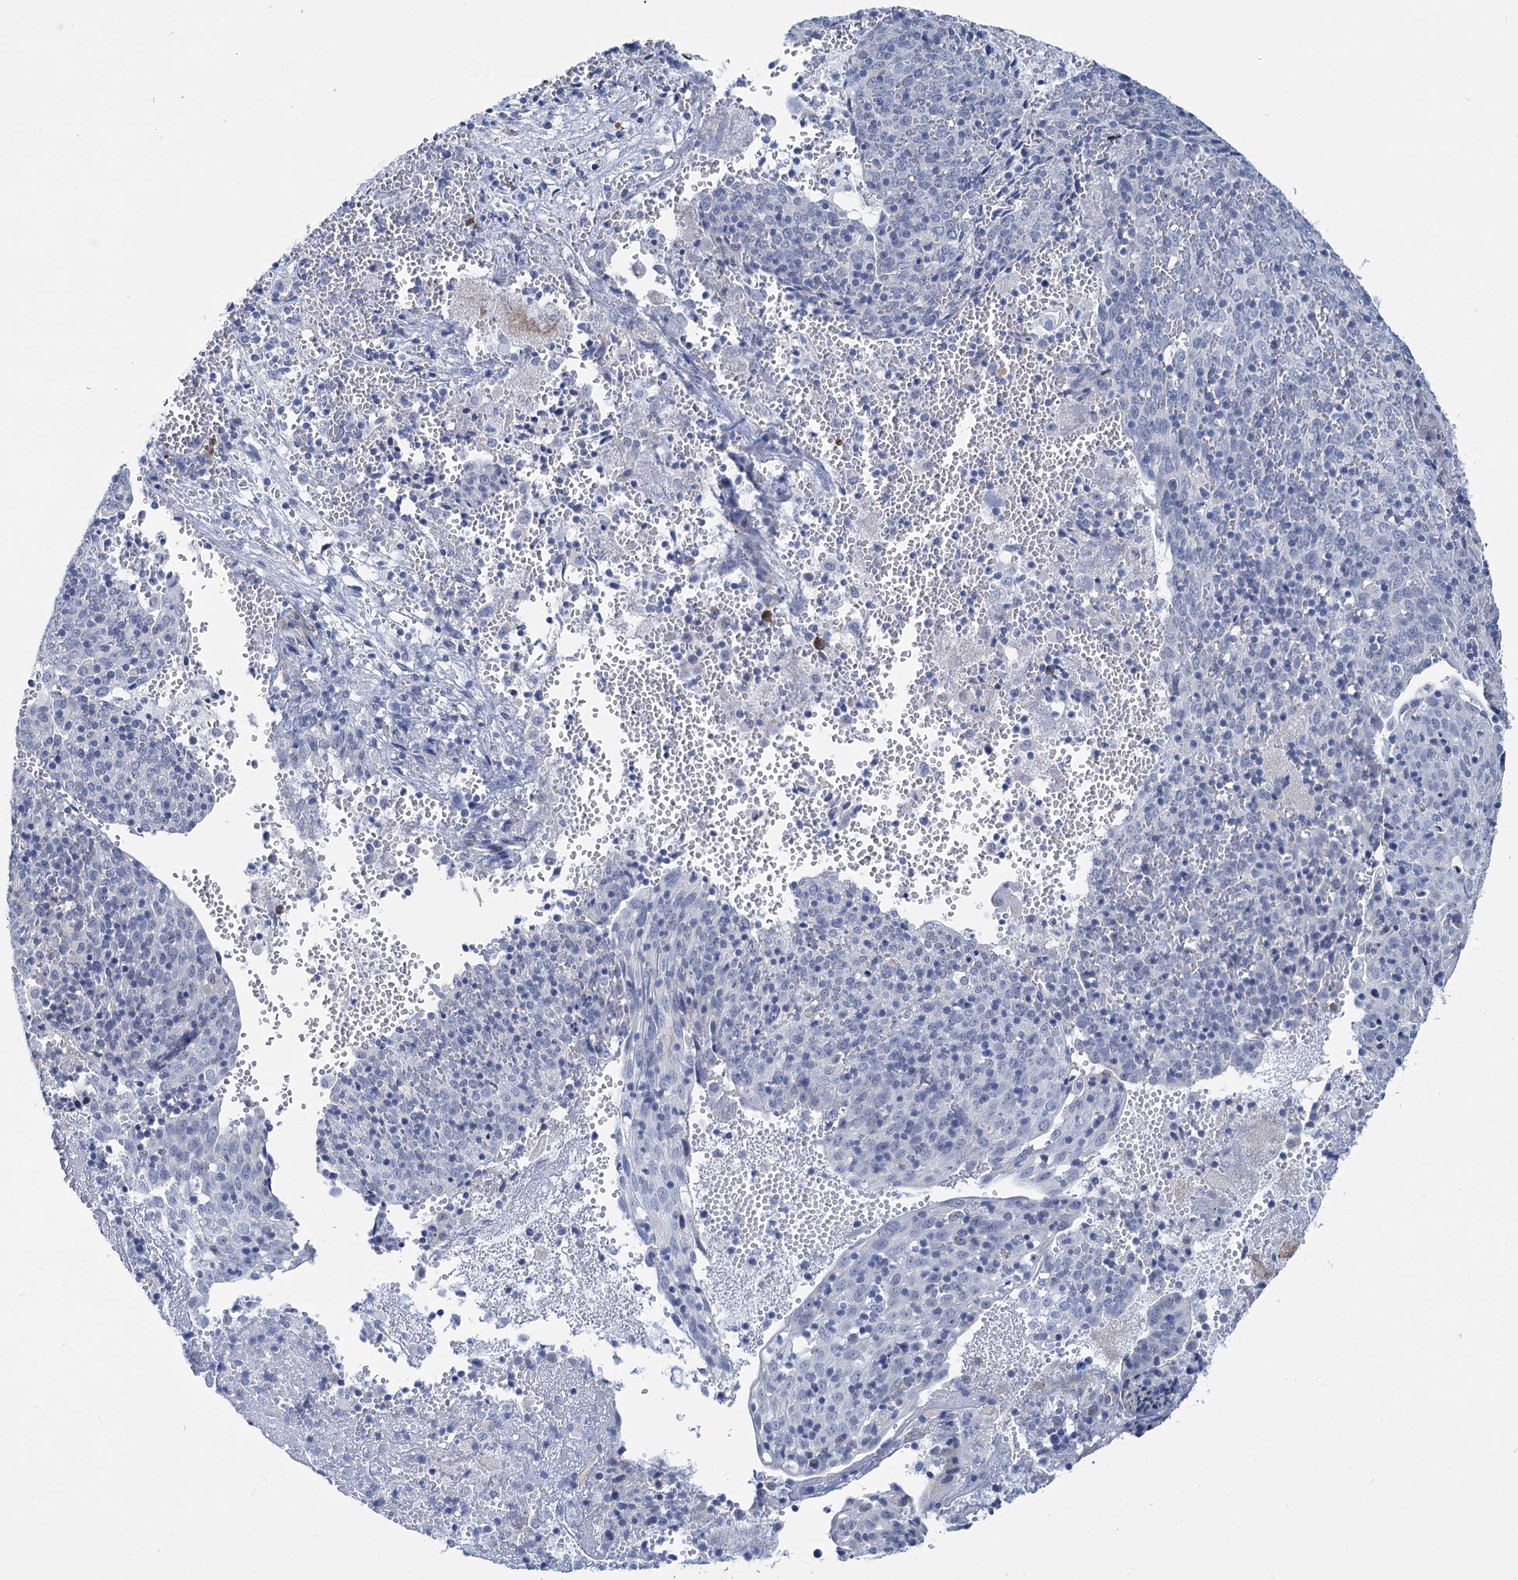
{"staining": {"intensity": "negative", "quantity": "none", "location": "none"}, "tissue": "cervical cancer", "cell_type": "Tumor cells", "image_type": "cancer", "snomed": [{"axis": "morphology", "description": "Squamous cell carcinoma, NOS"}, {"axis": "topography", "description": "Cervix"}], "caption": "Immunohistochemical staining of cervical cancer (squamous cell carcinoma) displays no significant staining in tumor cells.", "gene": "NEU3", "patient": {"sex": "female", "age": 67}}